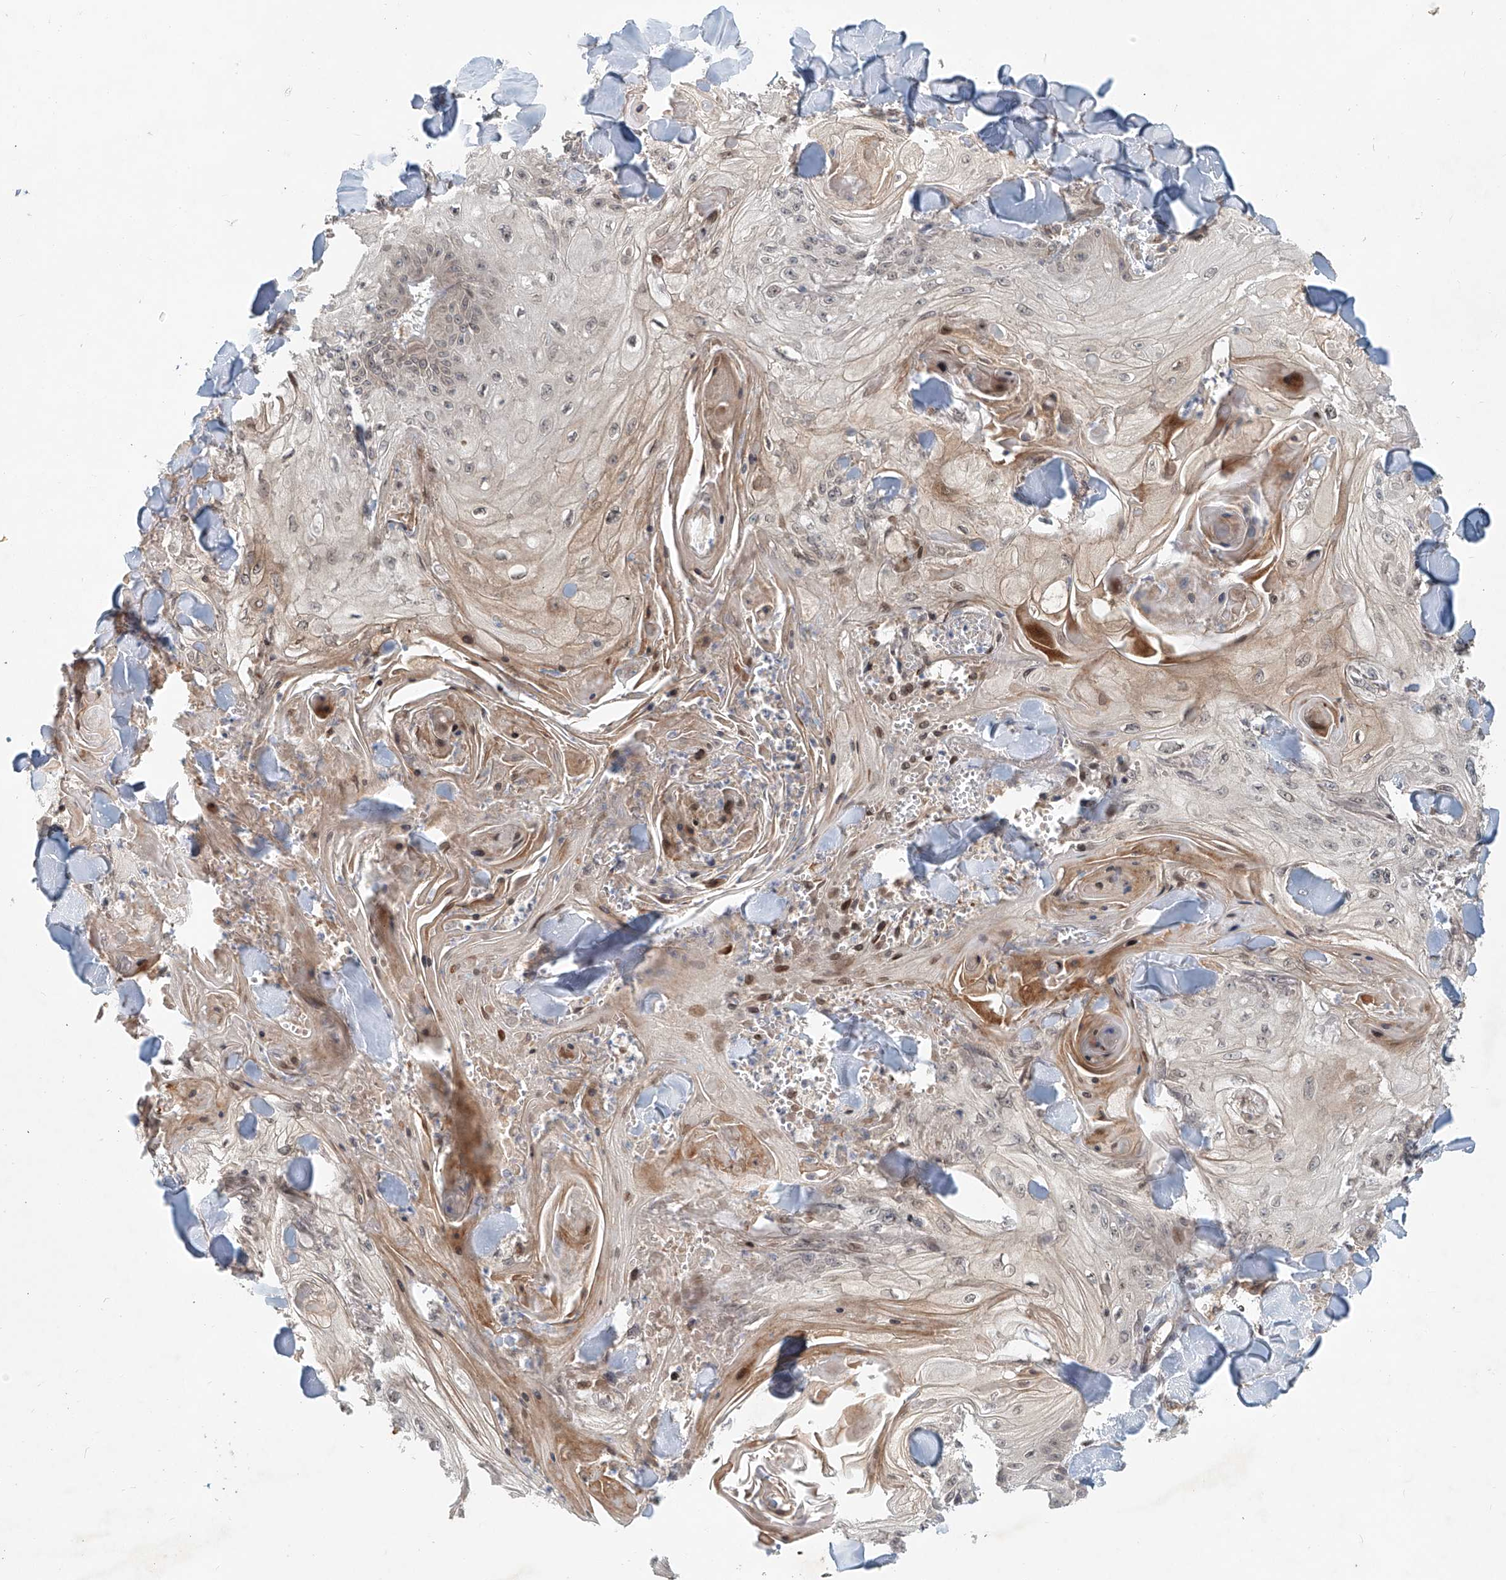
{"staining": {"intensity": "weak", "quantity": "25%-75%", "location": "cytoplasmic/membranous"}, "tissue": "skin cancer", "cell_type": "Tumor cells", "image_type": "cancer", "snomed": [{"axis": "morphology", "description": "Squamous cell carcinoma, NOS"}, {"axis": "topography", "description": "Skin"}], "caption": "This is an image of immunohistochemistry (IHC) staining of squamous cell carcinoma (skin), which shows weak positivity in the cytoplasmic/membranous of tumor cells.", "gene": "SASH1", "patient": {"sex": "male", "age": 74}}